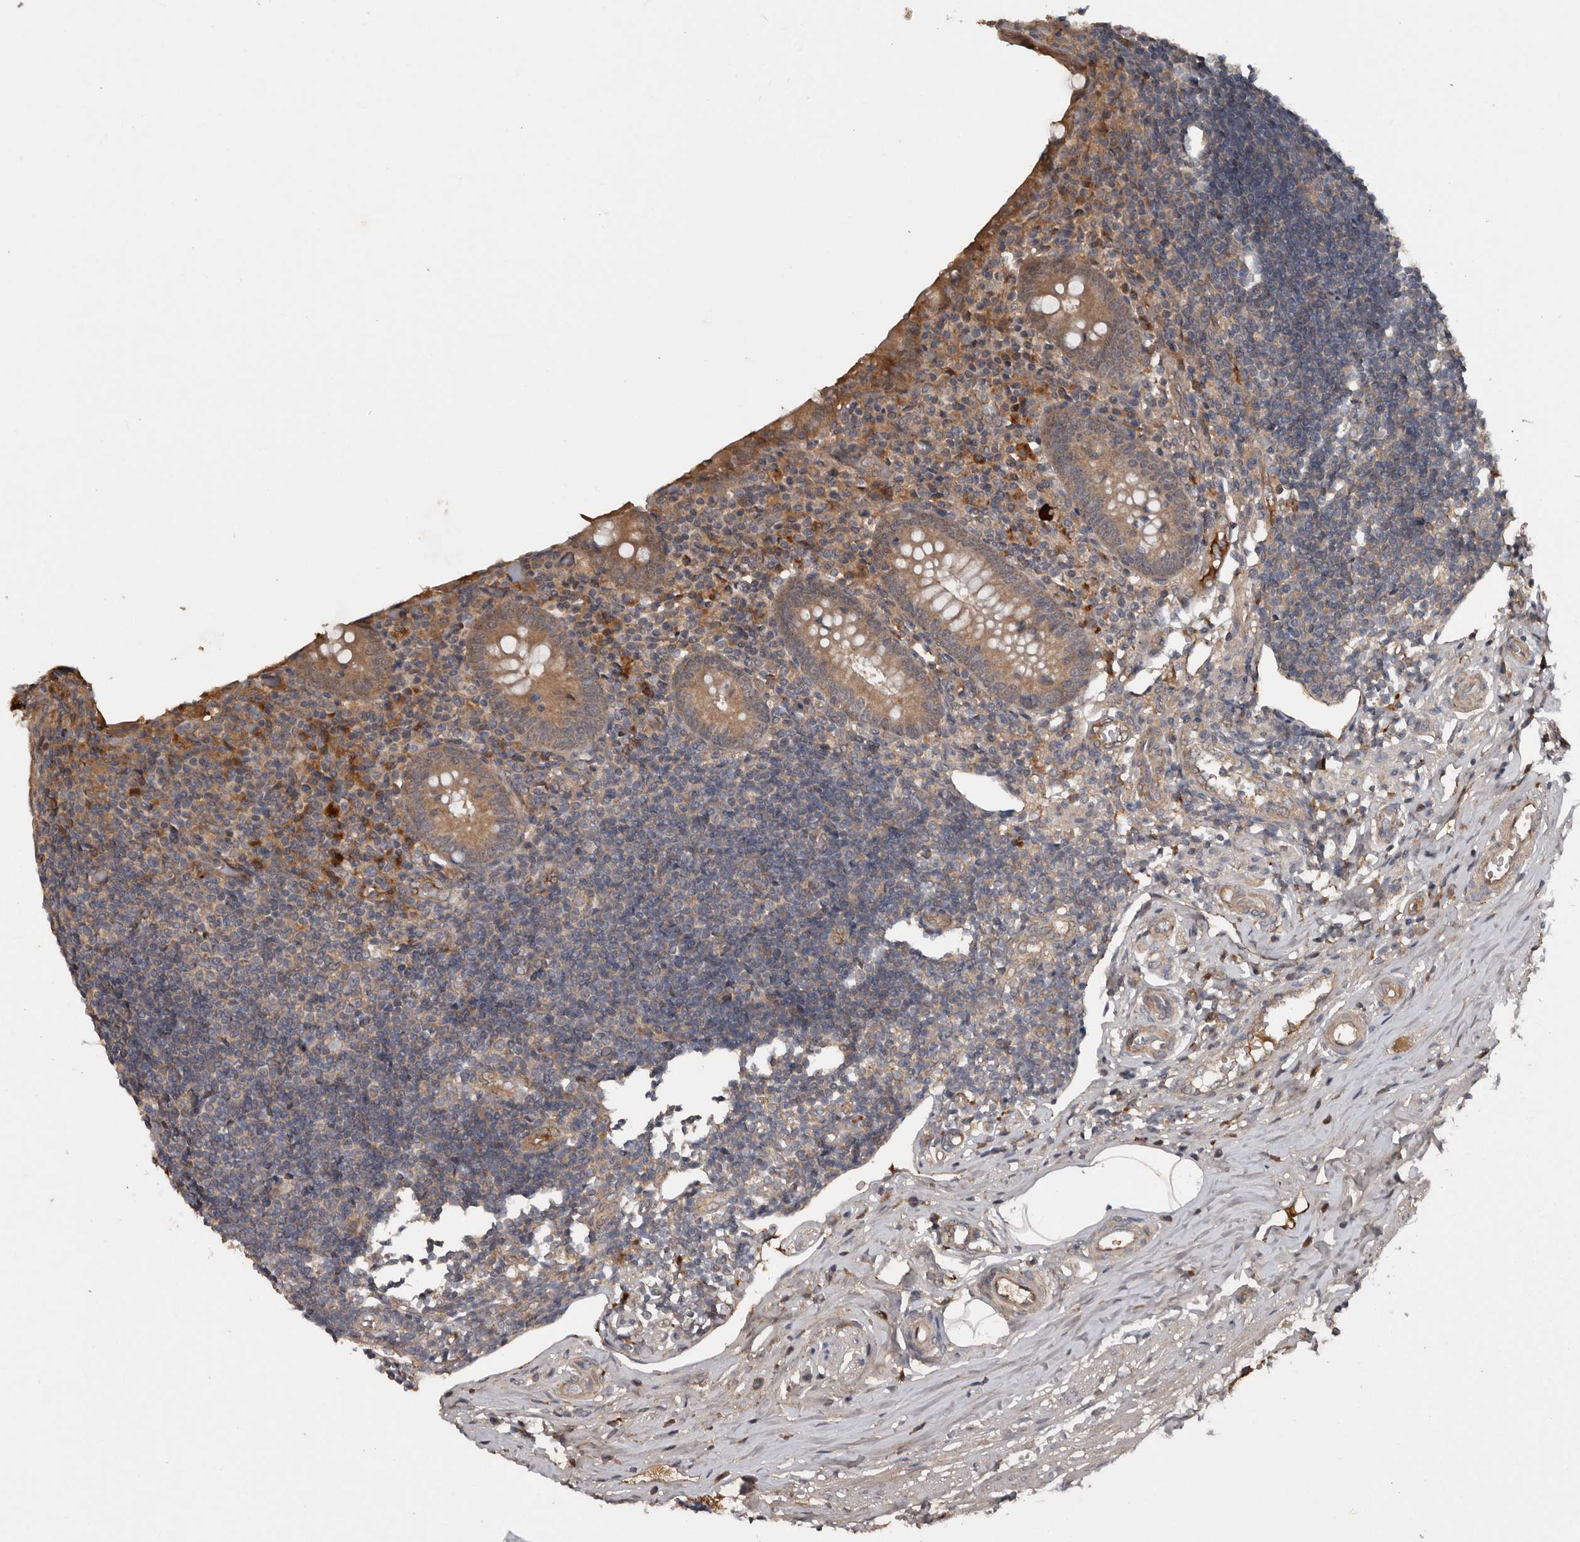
{"staining": {"intensity": "weak", "quantity": ">75%", "location": "cytoplasmic/membranous"}, "tissue": "appendix", "cell_type": "Glandular cells", "image_type": "normal", "snomed": [{"axis": "morphology", "description": "Normal tissue, NOS"}, {"axis": "topography", "description": "Appendix"}], "caption": "Protein staining displays weak cytoplasmic/membranous positivity in approximately >75% of glandular cells in normal appendix. (DAB (3,3'-diaminobenzidine) IHC with brightfield microscopy, high magnification).", "gene": "DNAJB4", "patient": {"sex": "female", "age": 17}}